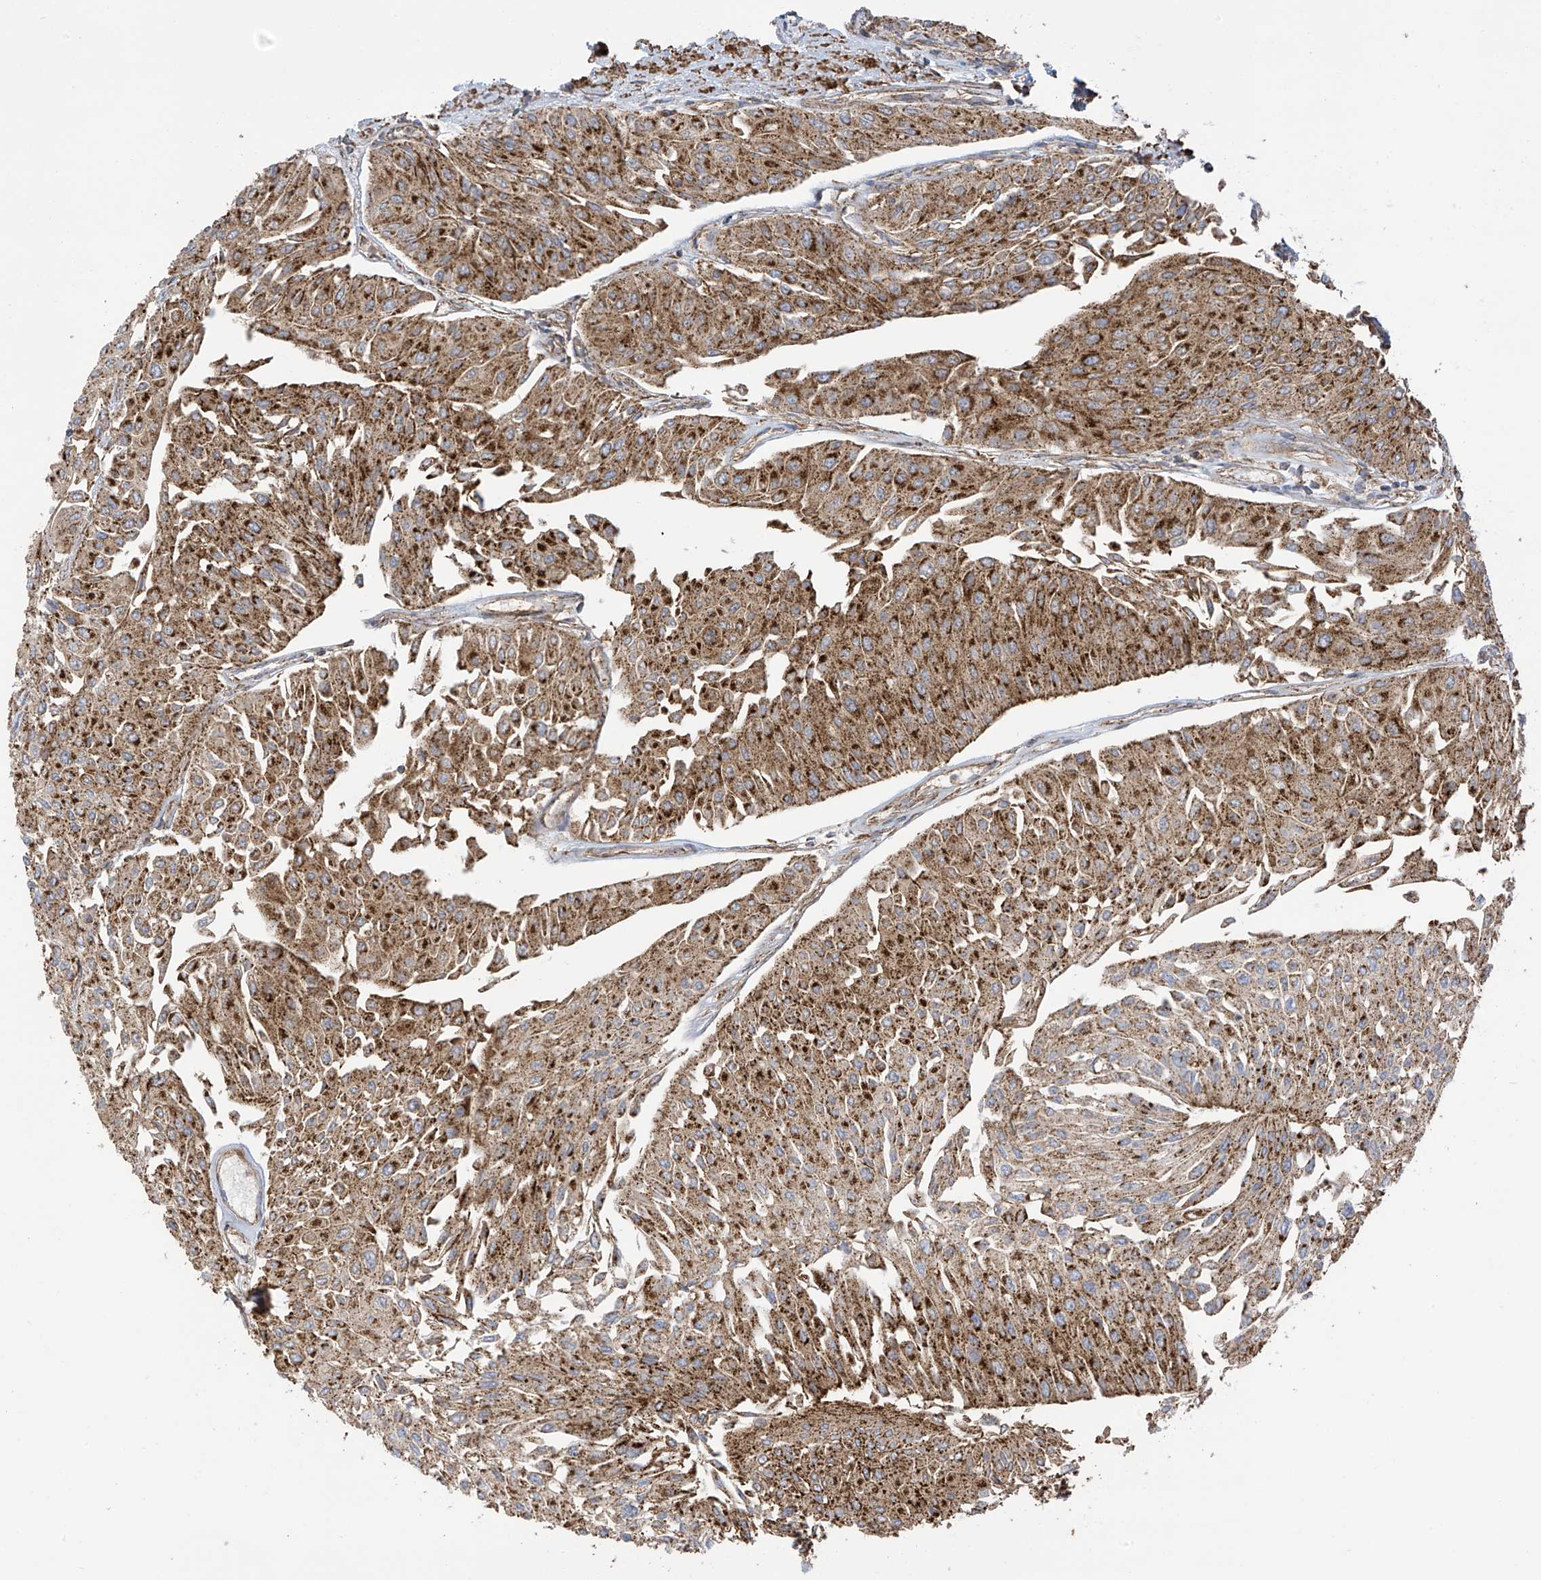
{"staining": {"intensity": "strong", "quantity": ">75%", "location": "cytoplasmic/membranous"}, "tissue": "urothelial cancer", "cell_type": "Tumor cells", "image_type": "cancer", "snomed": [{"axis": "morphology", "description": "Urothelial carcinoma, Low grade"}, {"axis": "topography", "description": "Urinary bladder"}], "caption": "Protein analysis of urothelial carcinoma (low-grade) tissue shows strong cytoplasmic/membranous expression in approximately >75% of tumor cells. Using DAB (brown) and hematoxylin (blue) stains, captured at high magnification using brightfield microscopy.", "gene": "ITM2B", "patient": {"sex": "male", "age": 67}}